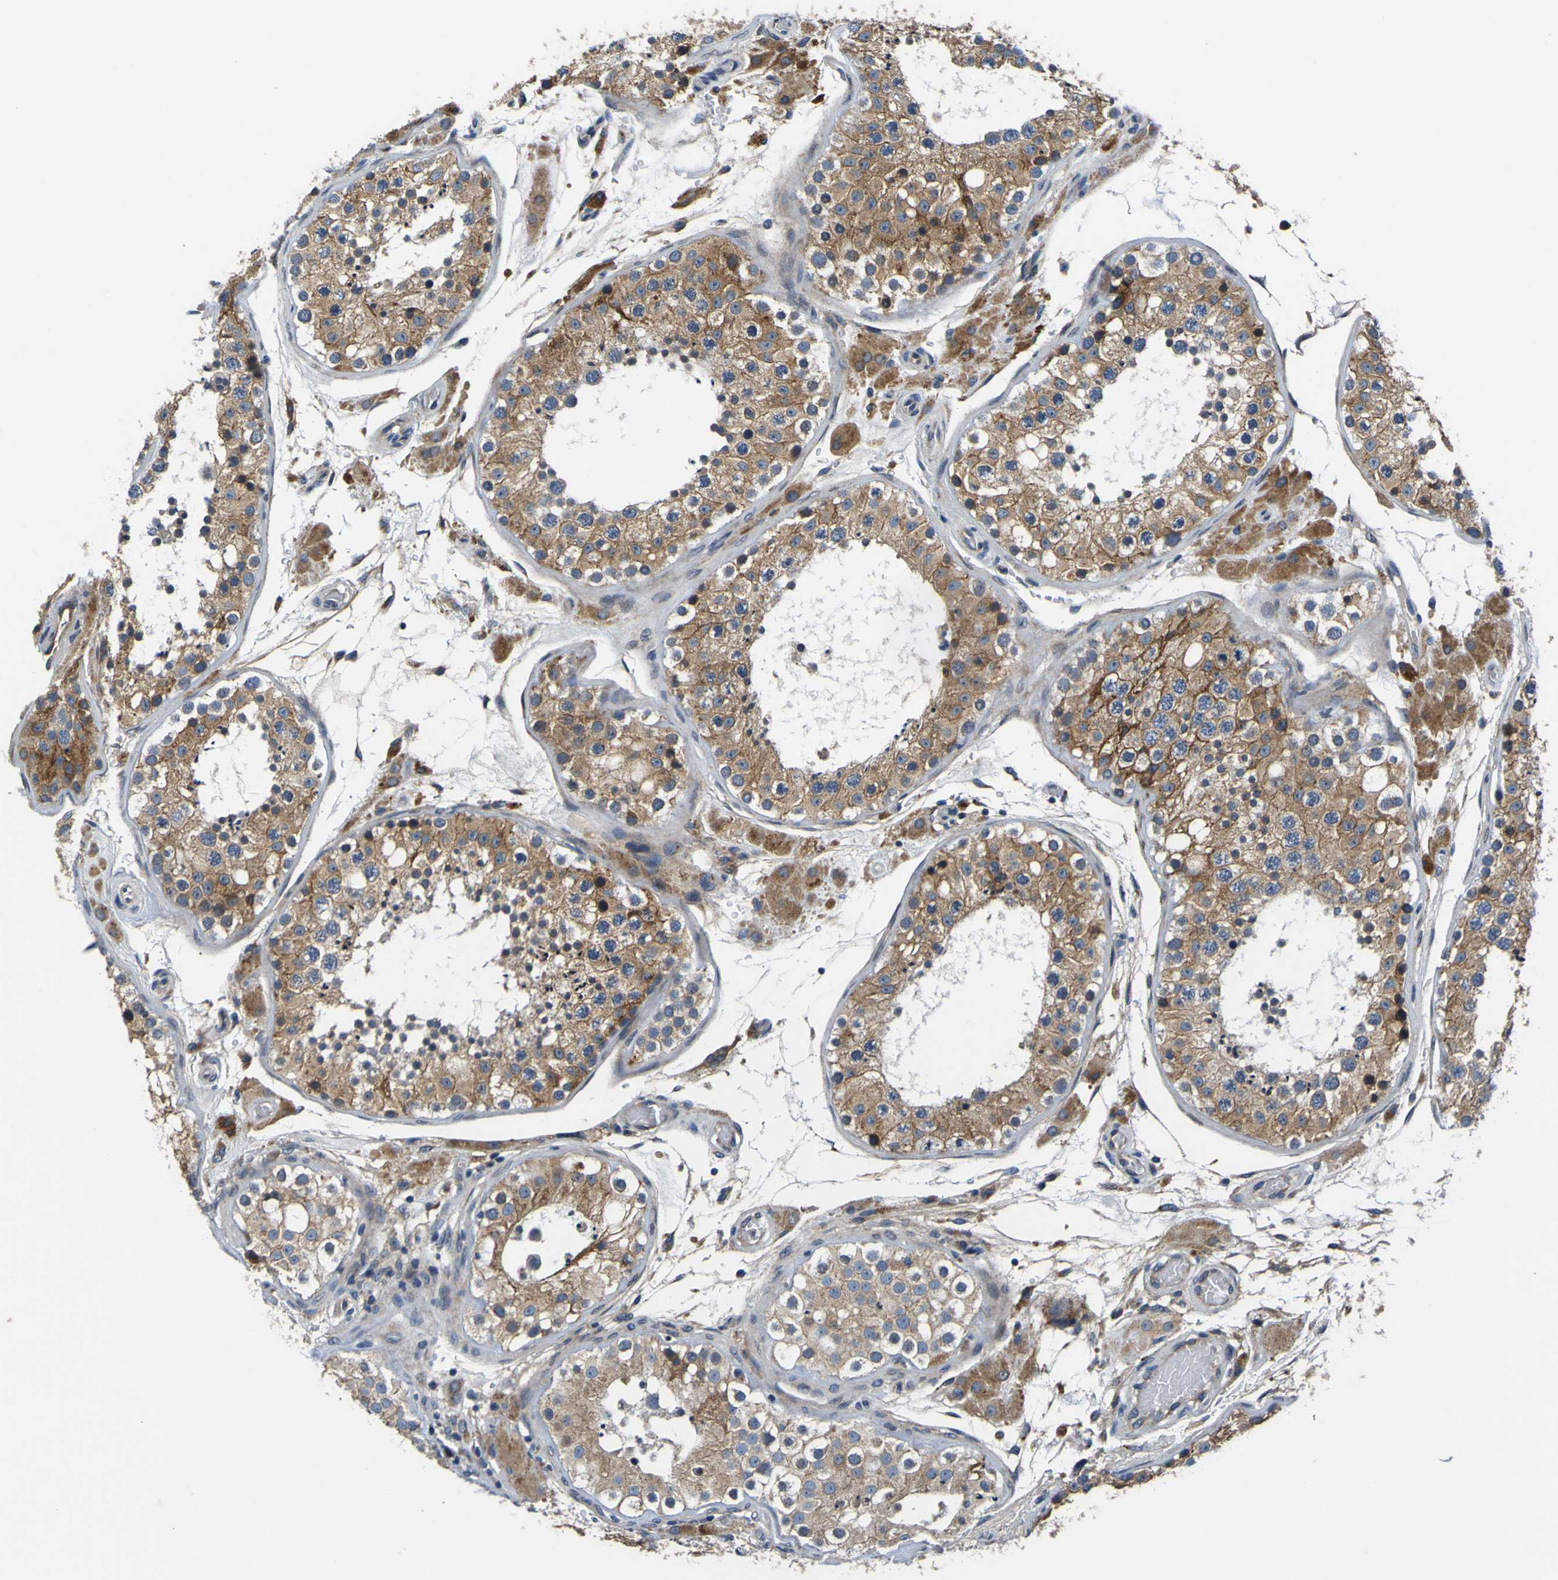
{"staining": {"intensity": "moderate", "quantity": ">75%", "location": "cytoplasmic/membranous"}, "tissue": "testis", "cell_type": "Cells in seminiferous ducts", "image_type": "normal", "snomed": [{"axis": "morphology", "description": "Normal tissue, NOS"}, {"axis": "topography", "description": "Testis"}], "caption": "Immunohistochemical staining of normal testis reveals moderate cytoplasmic/membranous protein positivity in about >75% of cells in seminiferous ducts.", "gene": "EPHB4", "patient": {"sex": "male", "age": 26}}